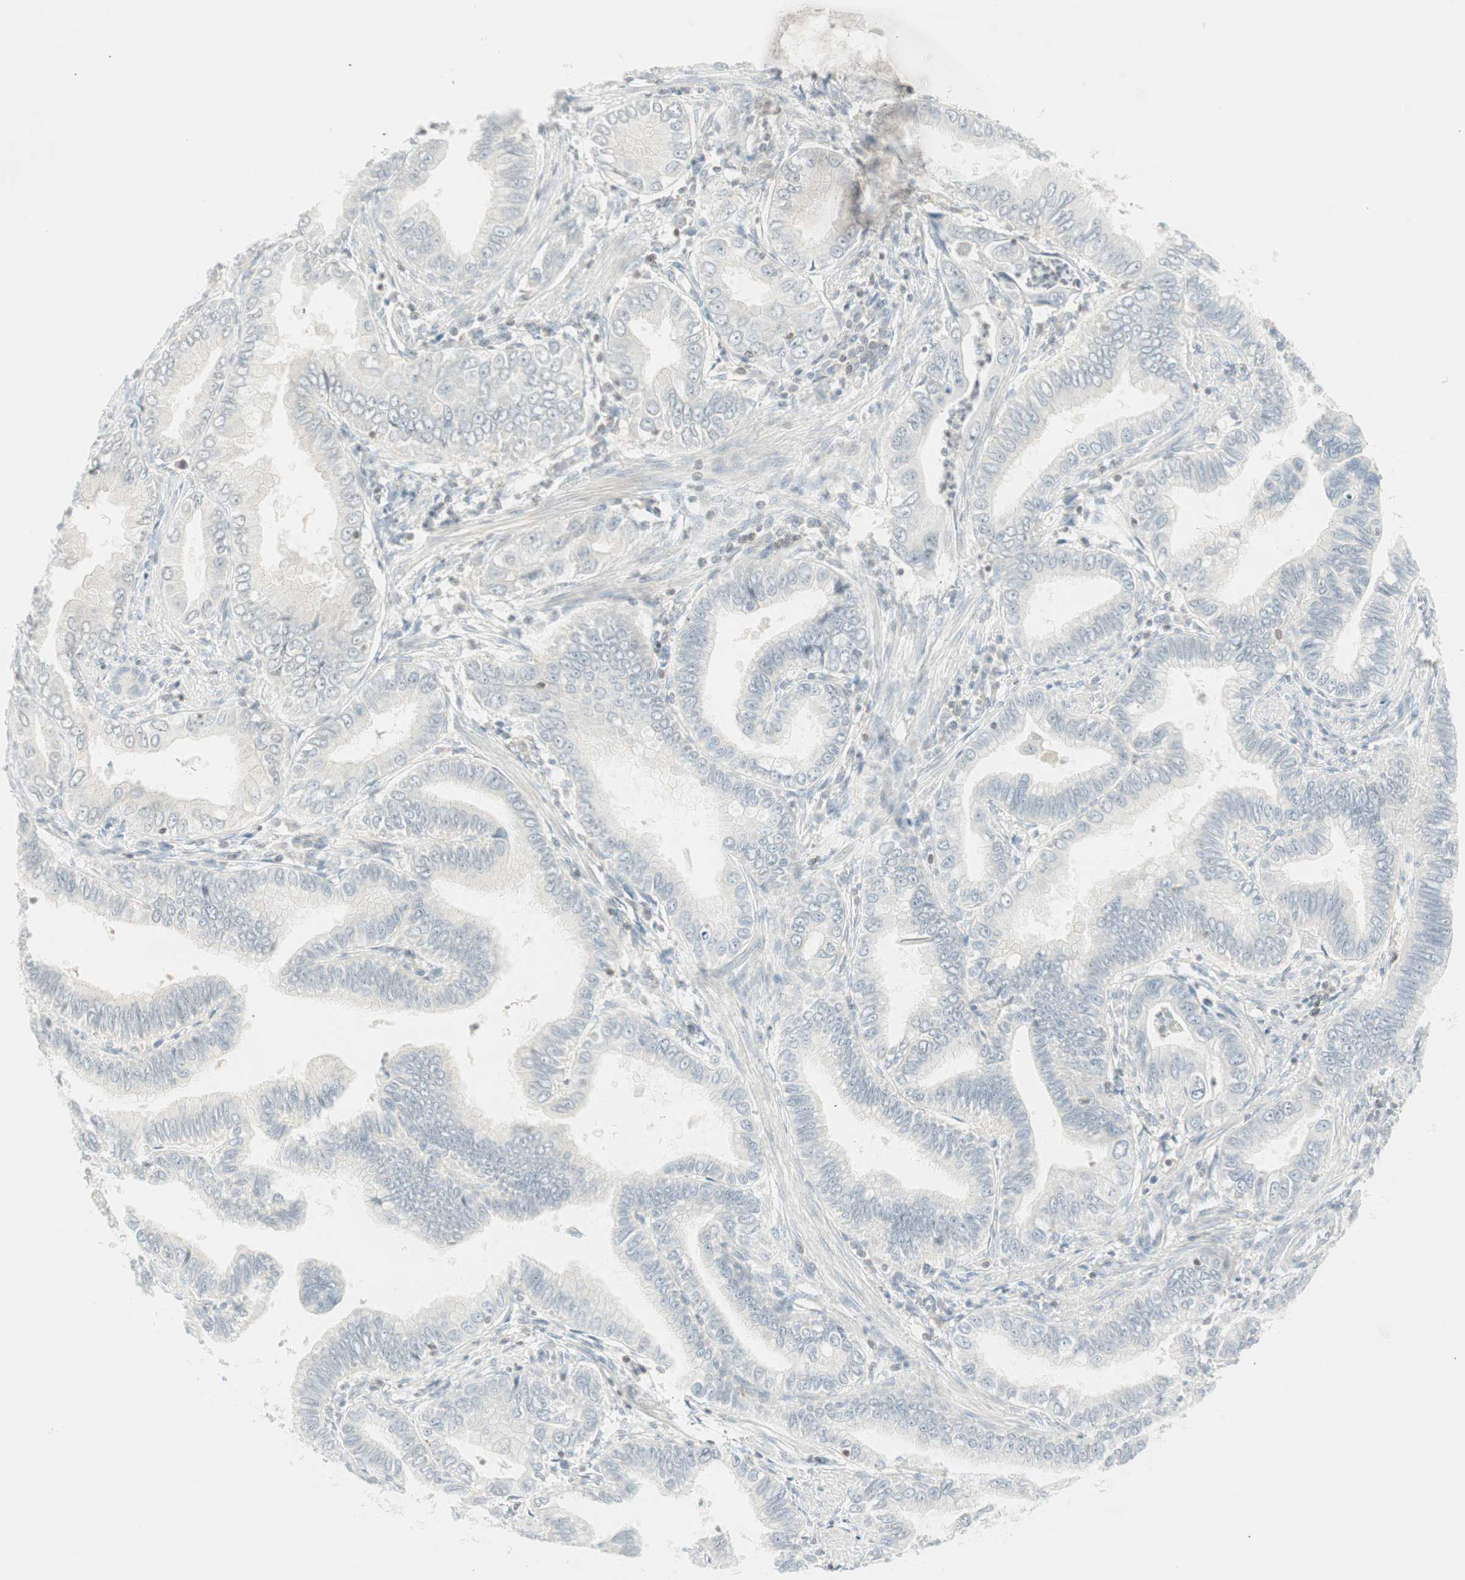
{"staining": {"intensity": "weak", "quantity": ">75%", "location": "cytoplasmic/membranous"}, "tissue": "pancreatic cancer", "cell_type": "Tumor cells", "image_type": "cancer", "snomed": [{"axis": "morphology", "description": "Normal tissue, NOS"}, {"axis": "topography", "description": "Lymph node"}], "caption": "IHC of pancreatic cancer displays low levels of weak cytoplasmic/membranous positivity in about >75% of tumor cells.", "gene": "PPP1CA", "patient": {"sex": "male", "age": 50}}